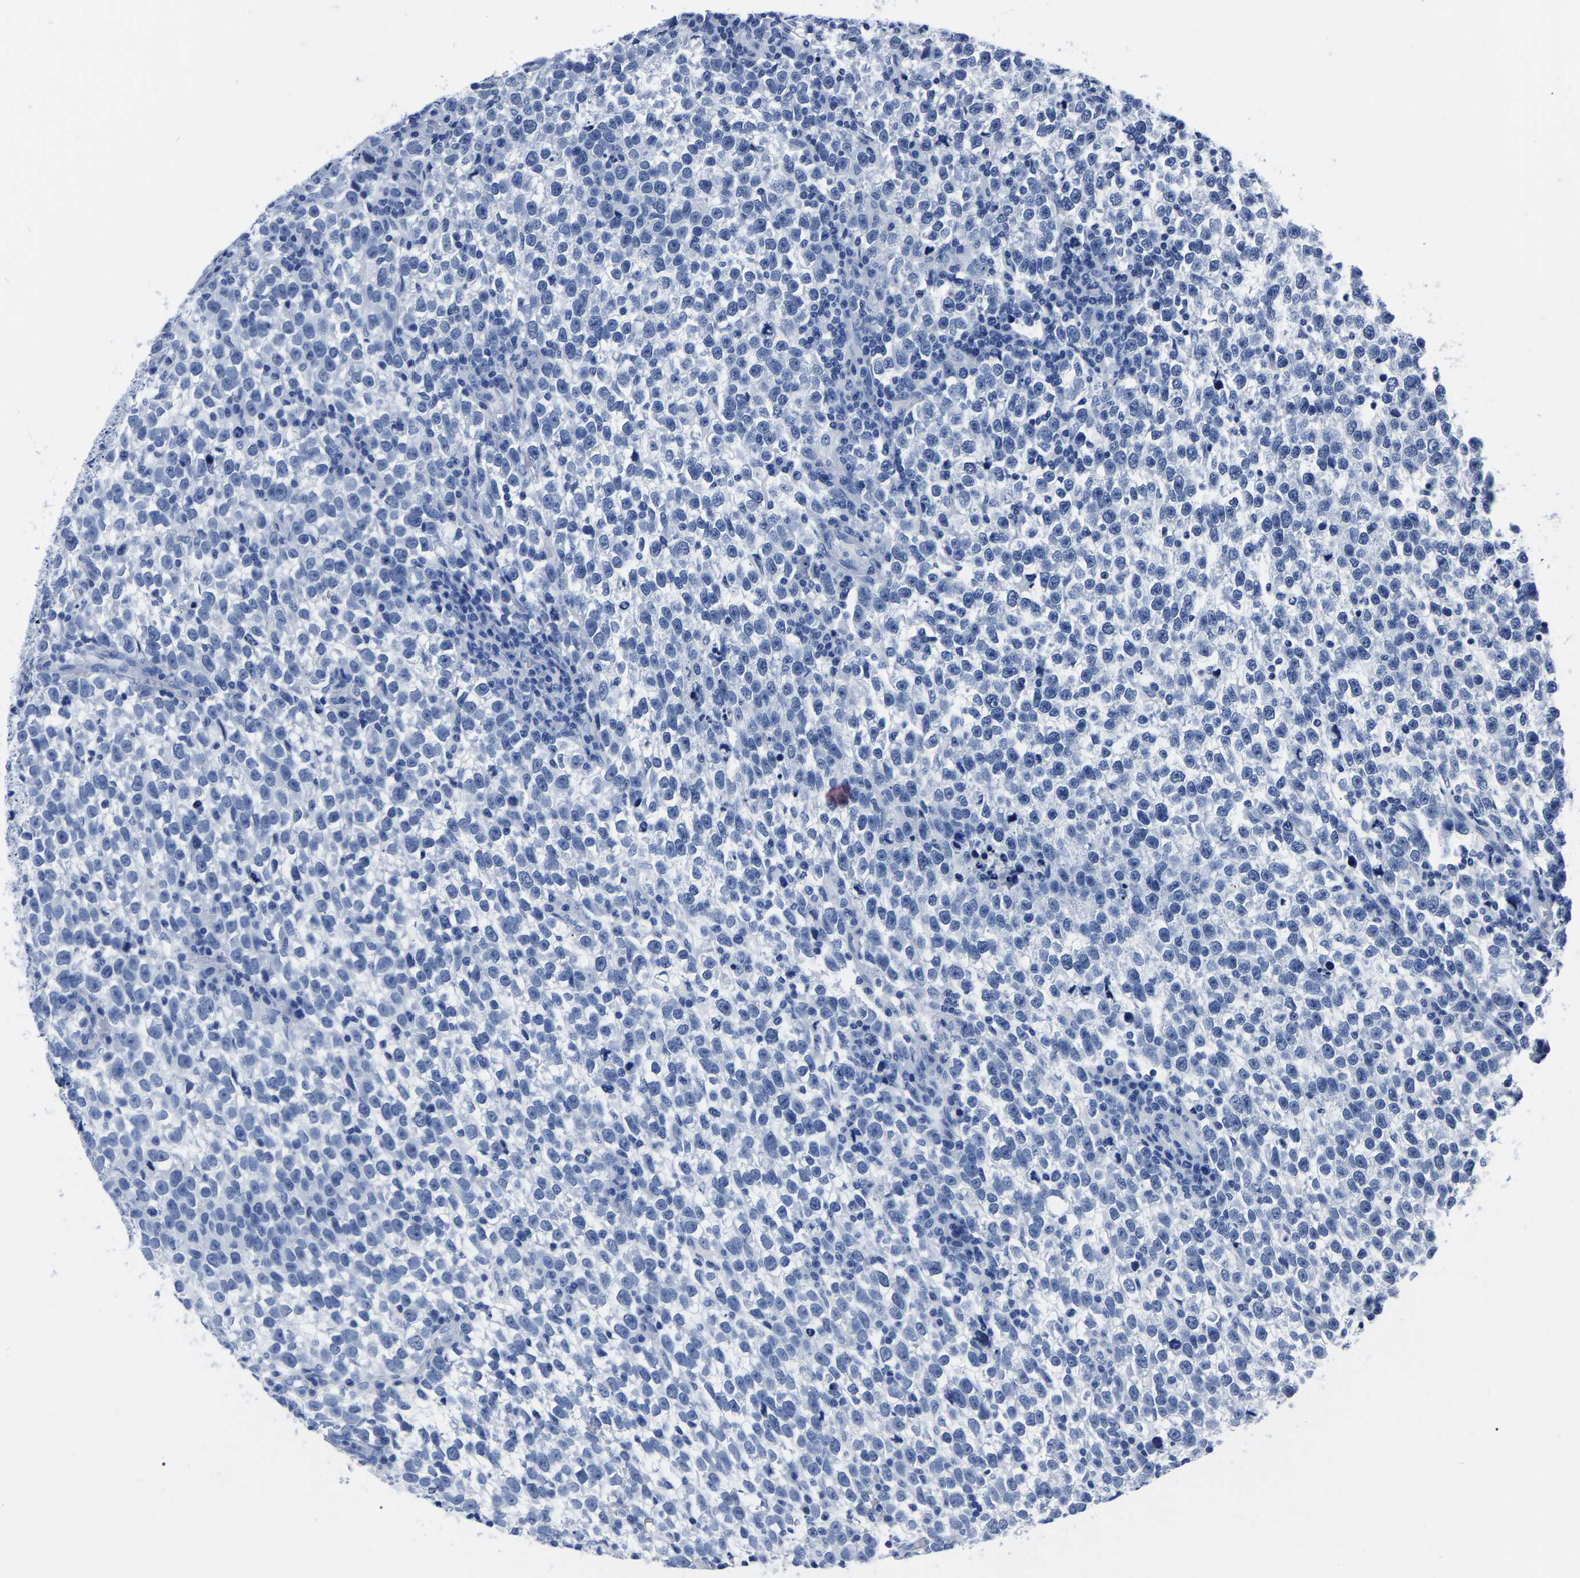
{"staining": {"intensity": "negative", "quantity": "none", "location": "none"}, "tissue": "testis cancer", "cell_type": "Tumor cells", "image_type": "cancer", "snomed": [{"axis": "morphology", "description": "Normal tissue, NOS"}, {"axis": "morphology", "description": "Seminoma, NOS"}, {"axis": "topography", "description": "Testis"}], "caption": "Histopathology image shows no significant protein staining in tumor cells of testis cancer (seminoma).", "gene": "IMPG2", "patient": {"sex": "male", "age": 43}}